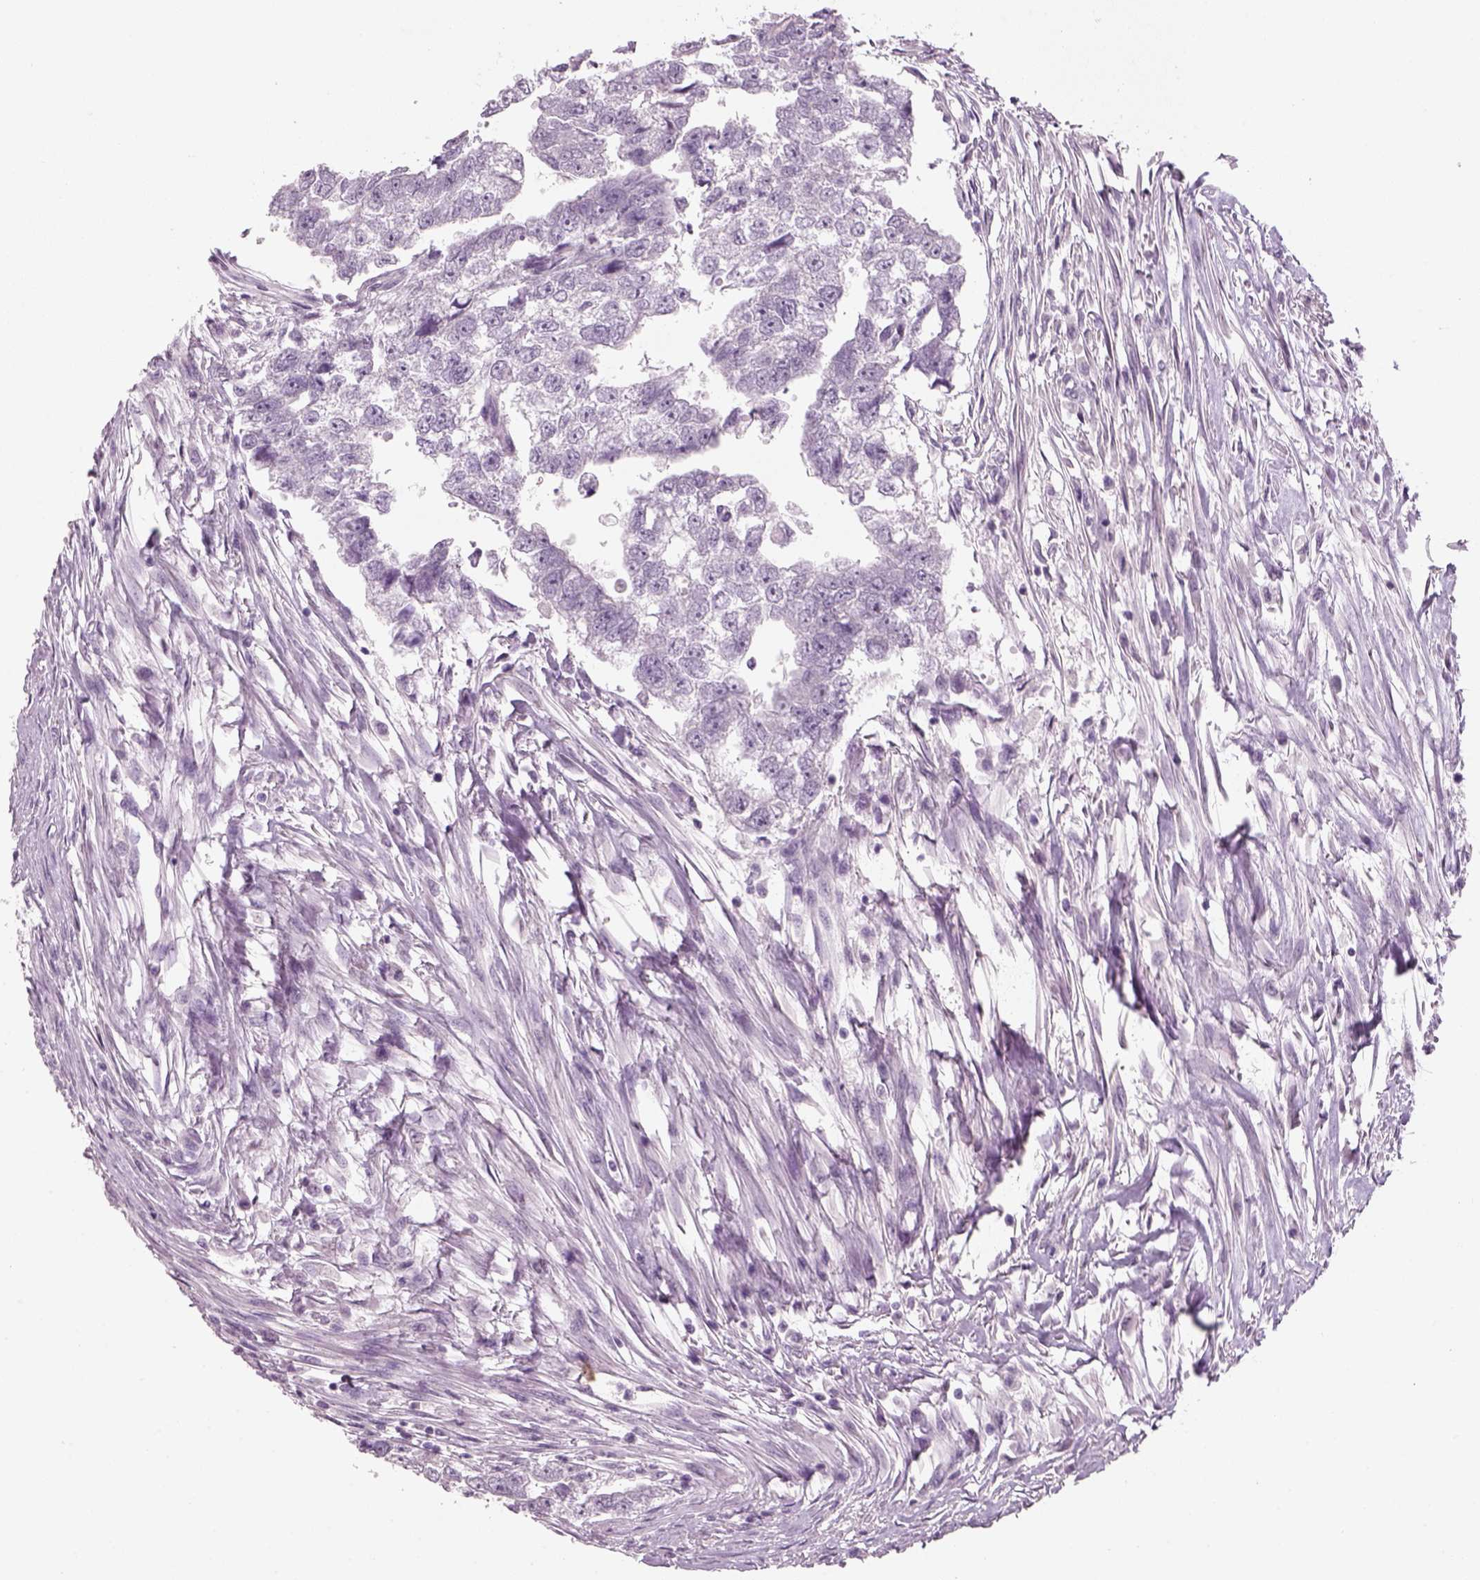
{"staining": {"intensity": "negative", "quantity": "none", "location": "none"}, "tissue": "testis cancer", "cell_type": "Tumor cells", "image_type": "cancer", "snomed": [{"axis": "morphology", "description": "Carcinoma, Embryonal, NOS"}, {"axis": "morphology", "description": "Teratoma, malignant, NOS"}, {"axis": "topography", "description": "Testis"}], "caption": "IHC of human testis cancer (embryonal carcinoma) demonstrates no positivity in tumor cells.", "gene": "SLC6A2", "patient": {"sex": "male", "age": 44}}